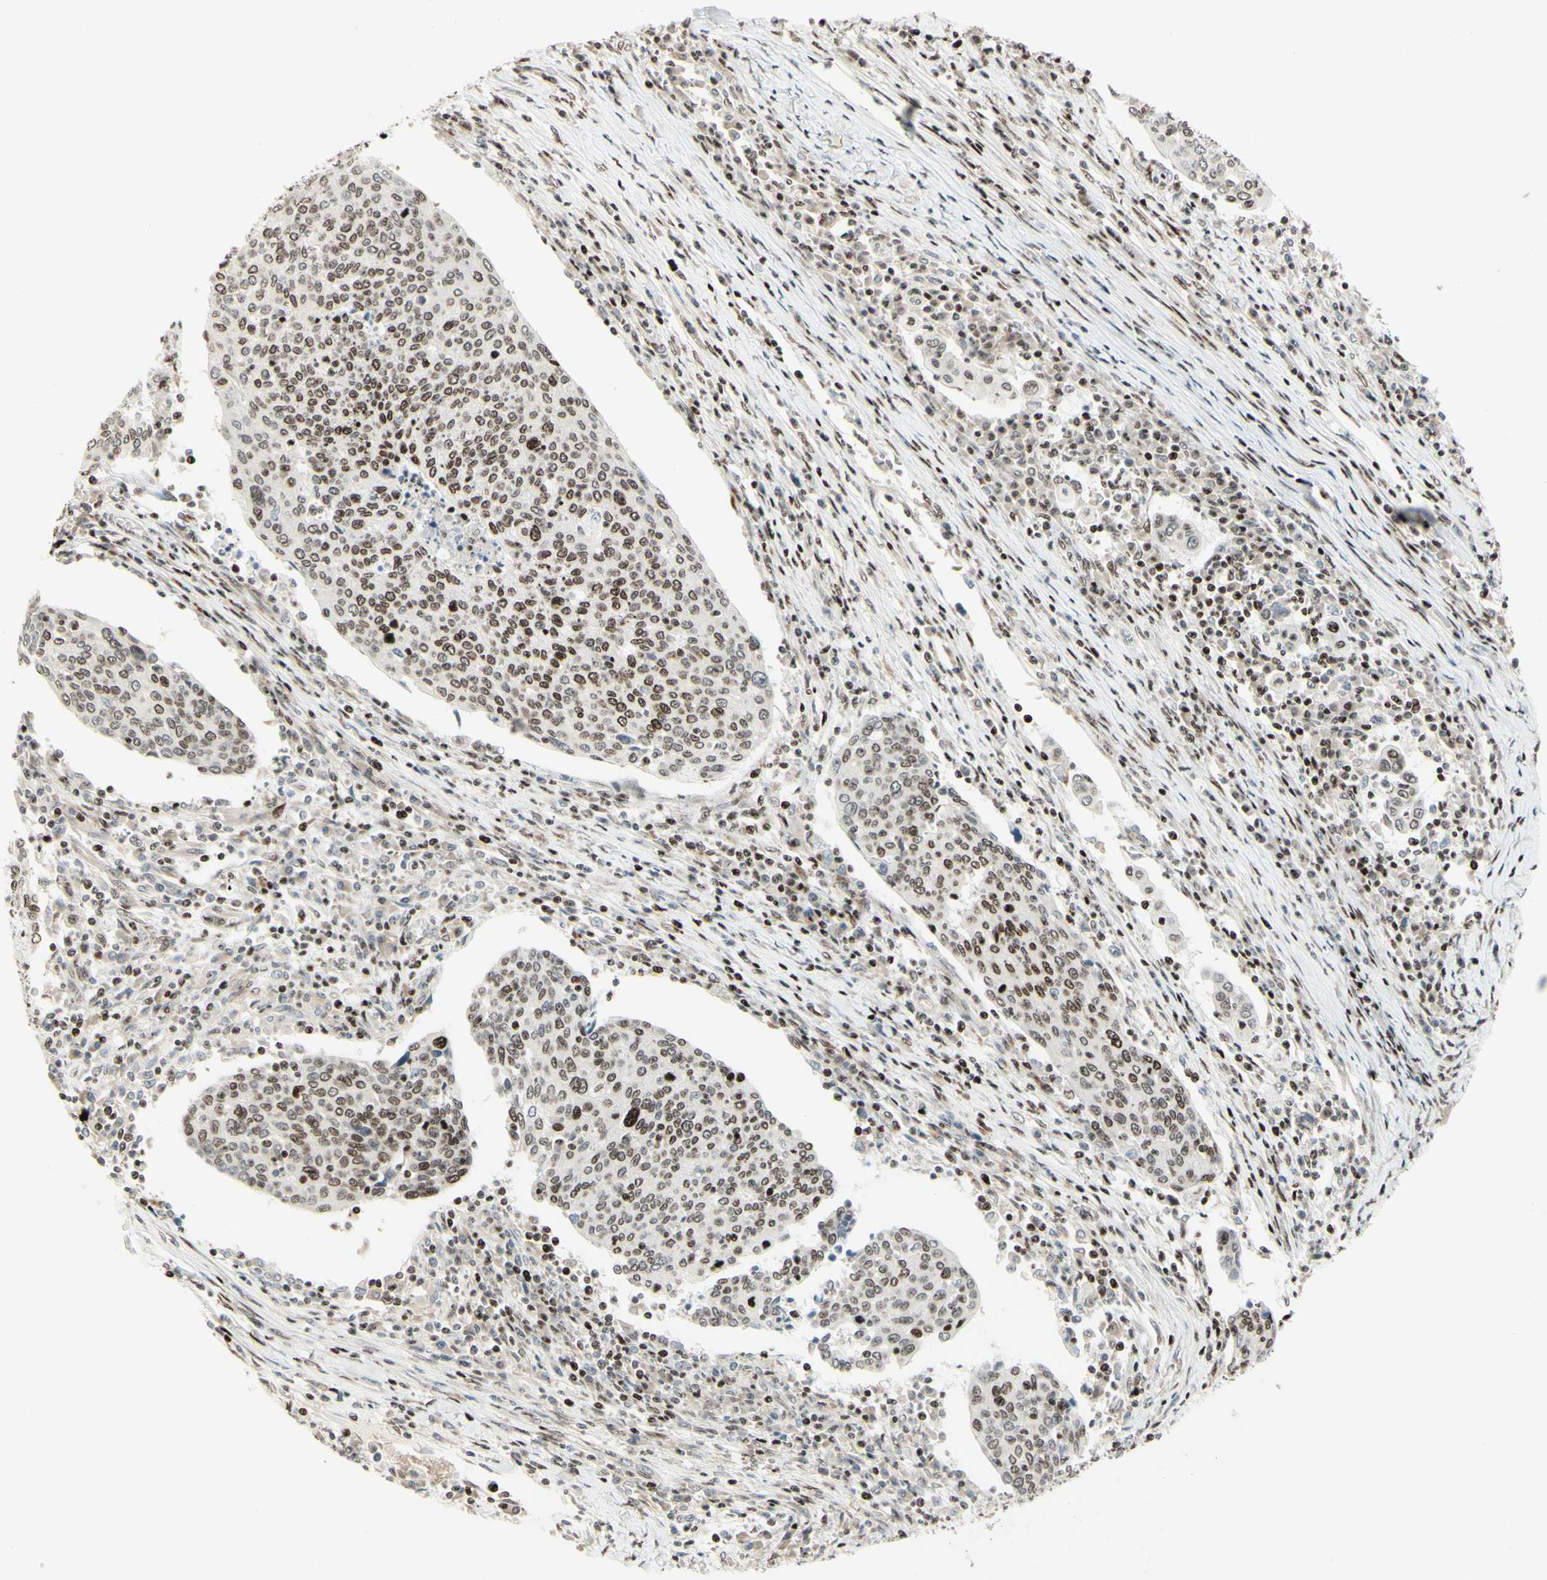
{"staining": {"intensity": "moderate", "quantity": "25%-75%", "location": "cytoplasmic/membranous,nuclear"}, "tissue": "cervical cancer", "cell_type": "Tumor cells", "image_type": "cancer", "snomed": [{"axis": "morphology", "description": "Squamous cell carcinoma, NOS"}, {"axis": "topography", "description": "Cervix"}], "caption": "Human cervical cancer stained for a protein (brown) displays moderate cytoplasmic/membranous and nuclear positive expression in about 25%-75% of tumor cells.", "gene": "CDKL5", "patient": {"sex": "female", "age": 40}}